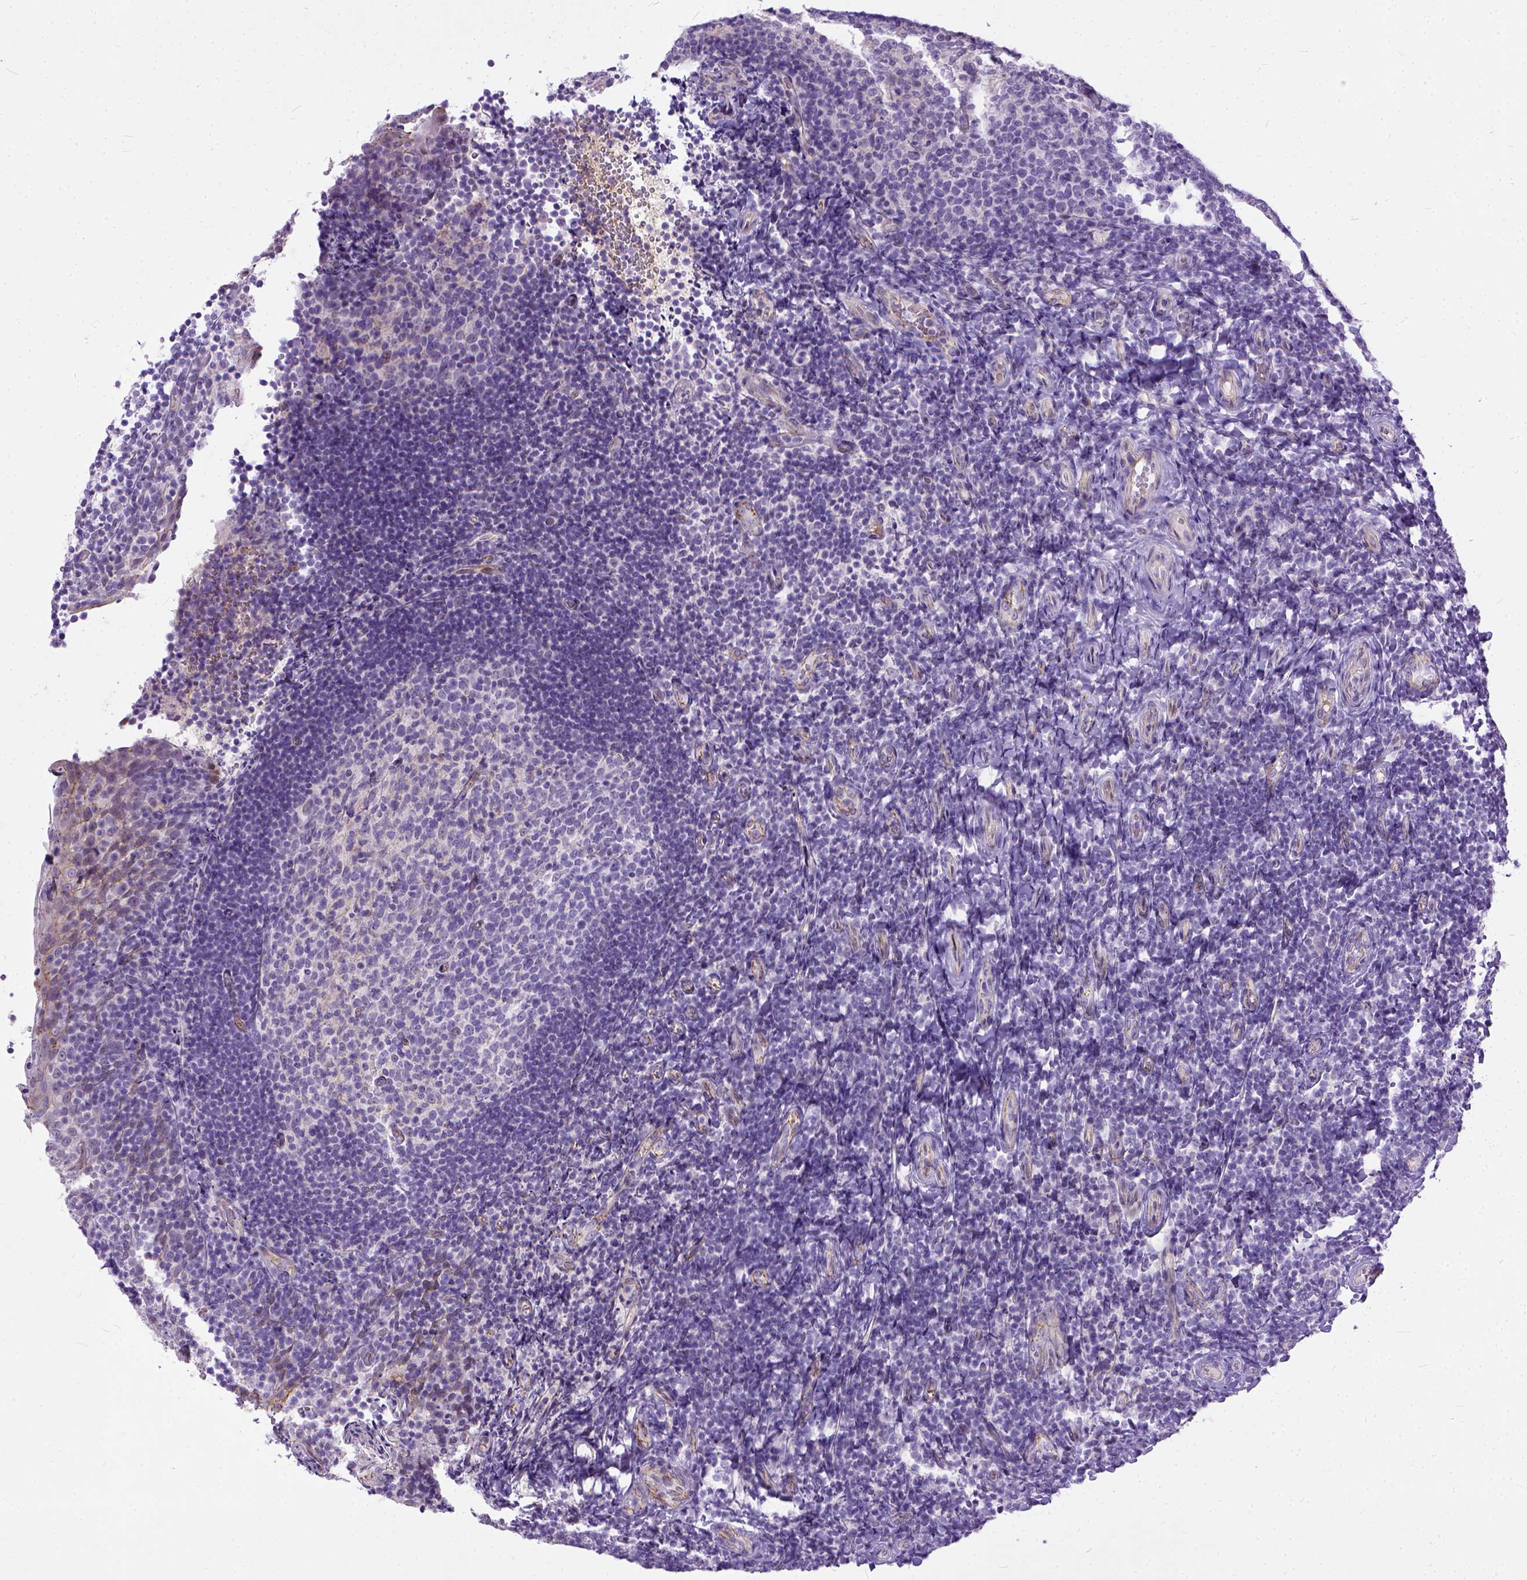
{"staining": {"intensity": "negative", "quantity": "none", "location": "none"}, "tissue": "tonsil", "cell_type": "Germinal center cells", "image_type": "normal", "snomed": [{"axis": "morphology", "description": "Normal tissue, NOS"}, {"axis": "topography", "description": "Tonsil"}], "caption": "Immunohistochemistry (IHC) histopathology image of normal tonsil: tonsil stained with DAB (3,3'-diaminobenzidine) reveals no significant protein positivity in germinal center cells.", "gene": "ADGRF1", "patient": {"sex": "female", "age": 10}}